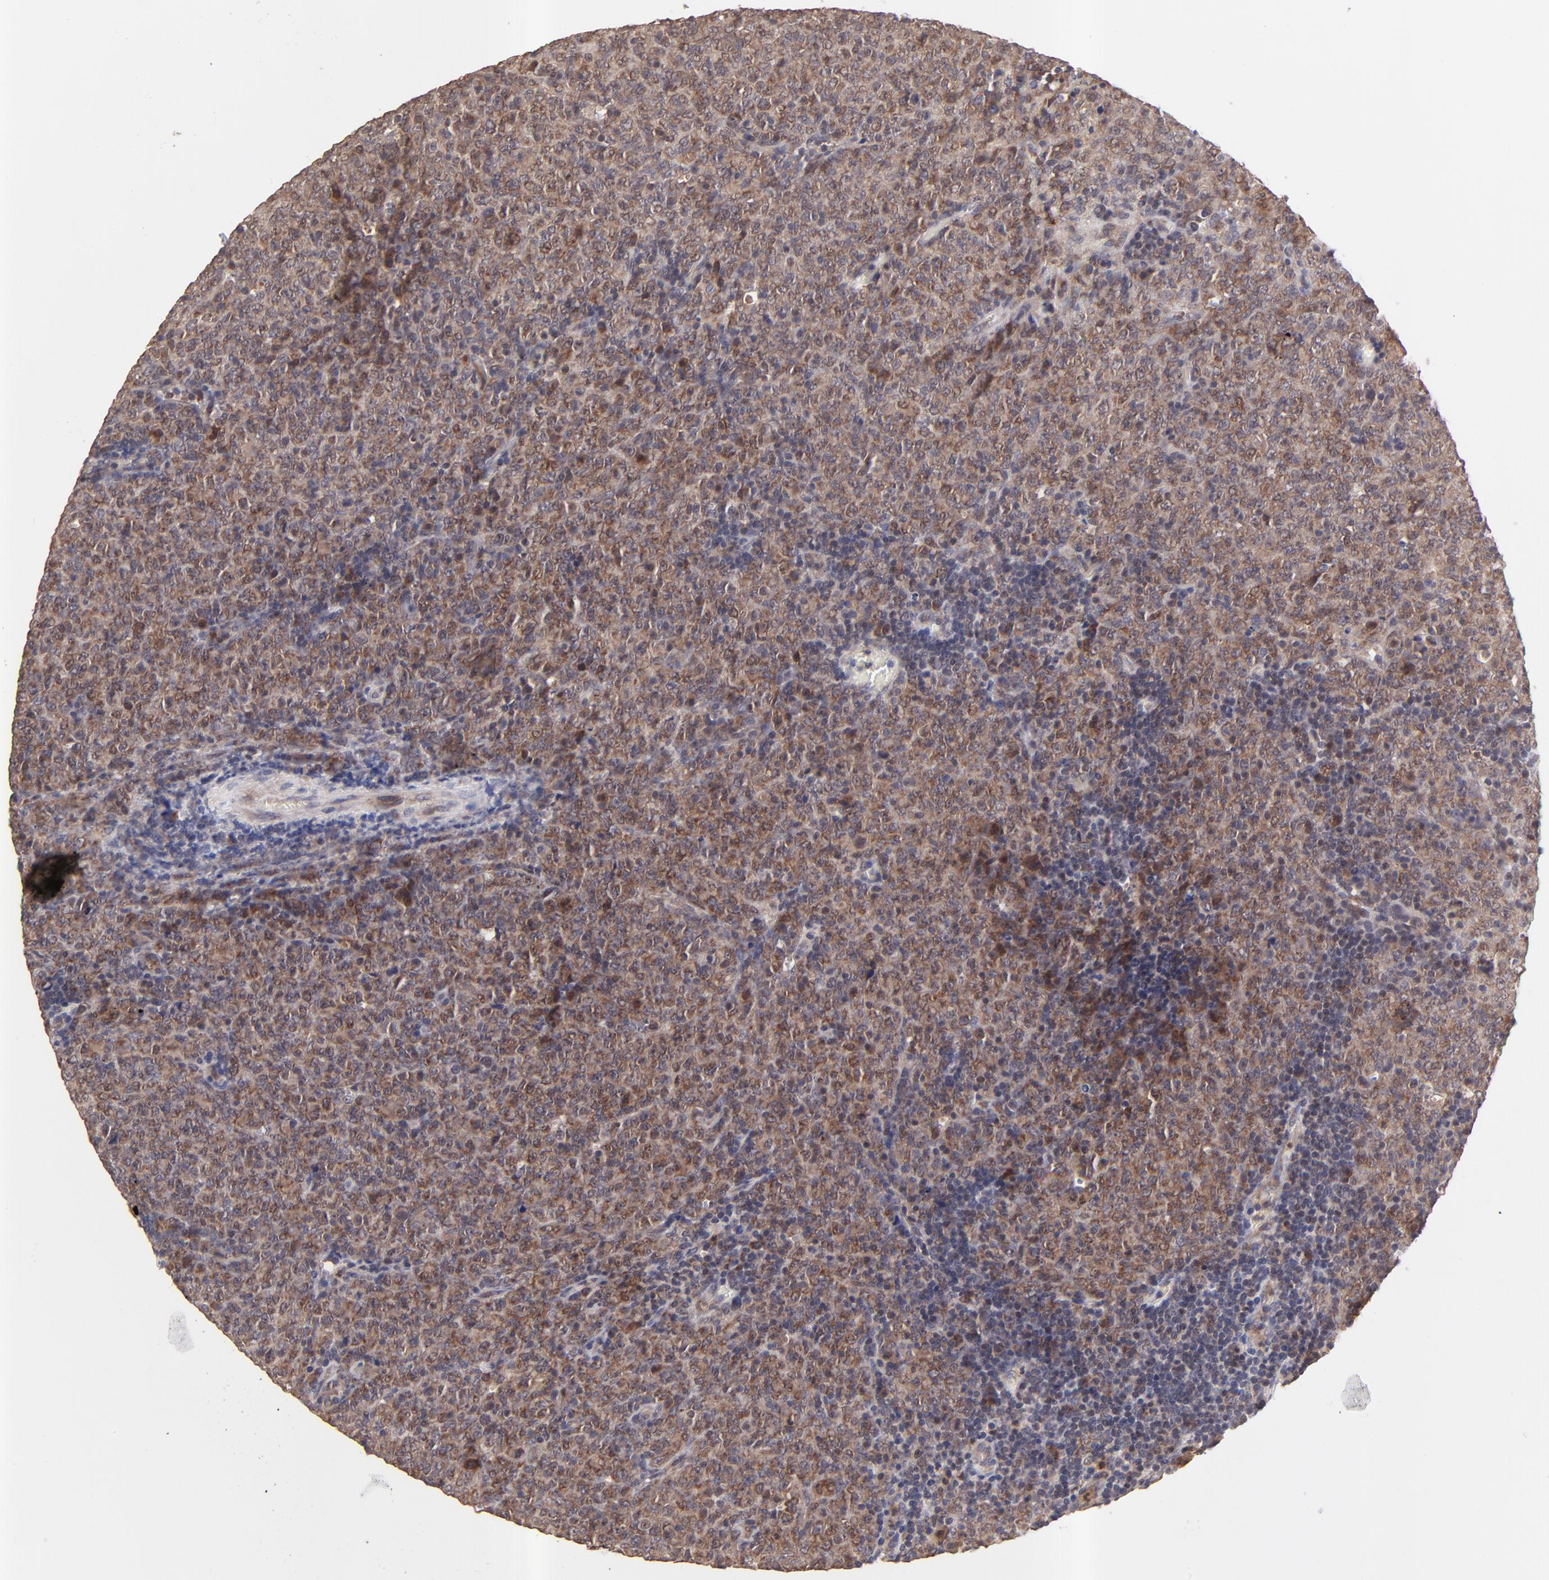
{"staining": {"intensity": "moderate", "quantity": ">75%", "location": "cytoplasmic/membranous"}, "tissue": "lymphoma", "cell_type": "Tumor cells", "image_type": "cancer", "snomed": [{"axis": "morphology", "description": "Malignant lymphoma, non-Hodgkin's type, High grade"}, {"axis": "topography", "description": "Tonsil"}], "caption": "This histopathology image displays IHC staining of human malignant lymphoma, non-Hodgkin's type (high-grade), with medium moderate cytoplasmic/membranous expression in approximately >75% of tumor cells.", "gene": "BAIAP2L2", "patient": {"sex": "female", "age": 36}}